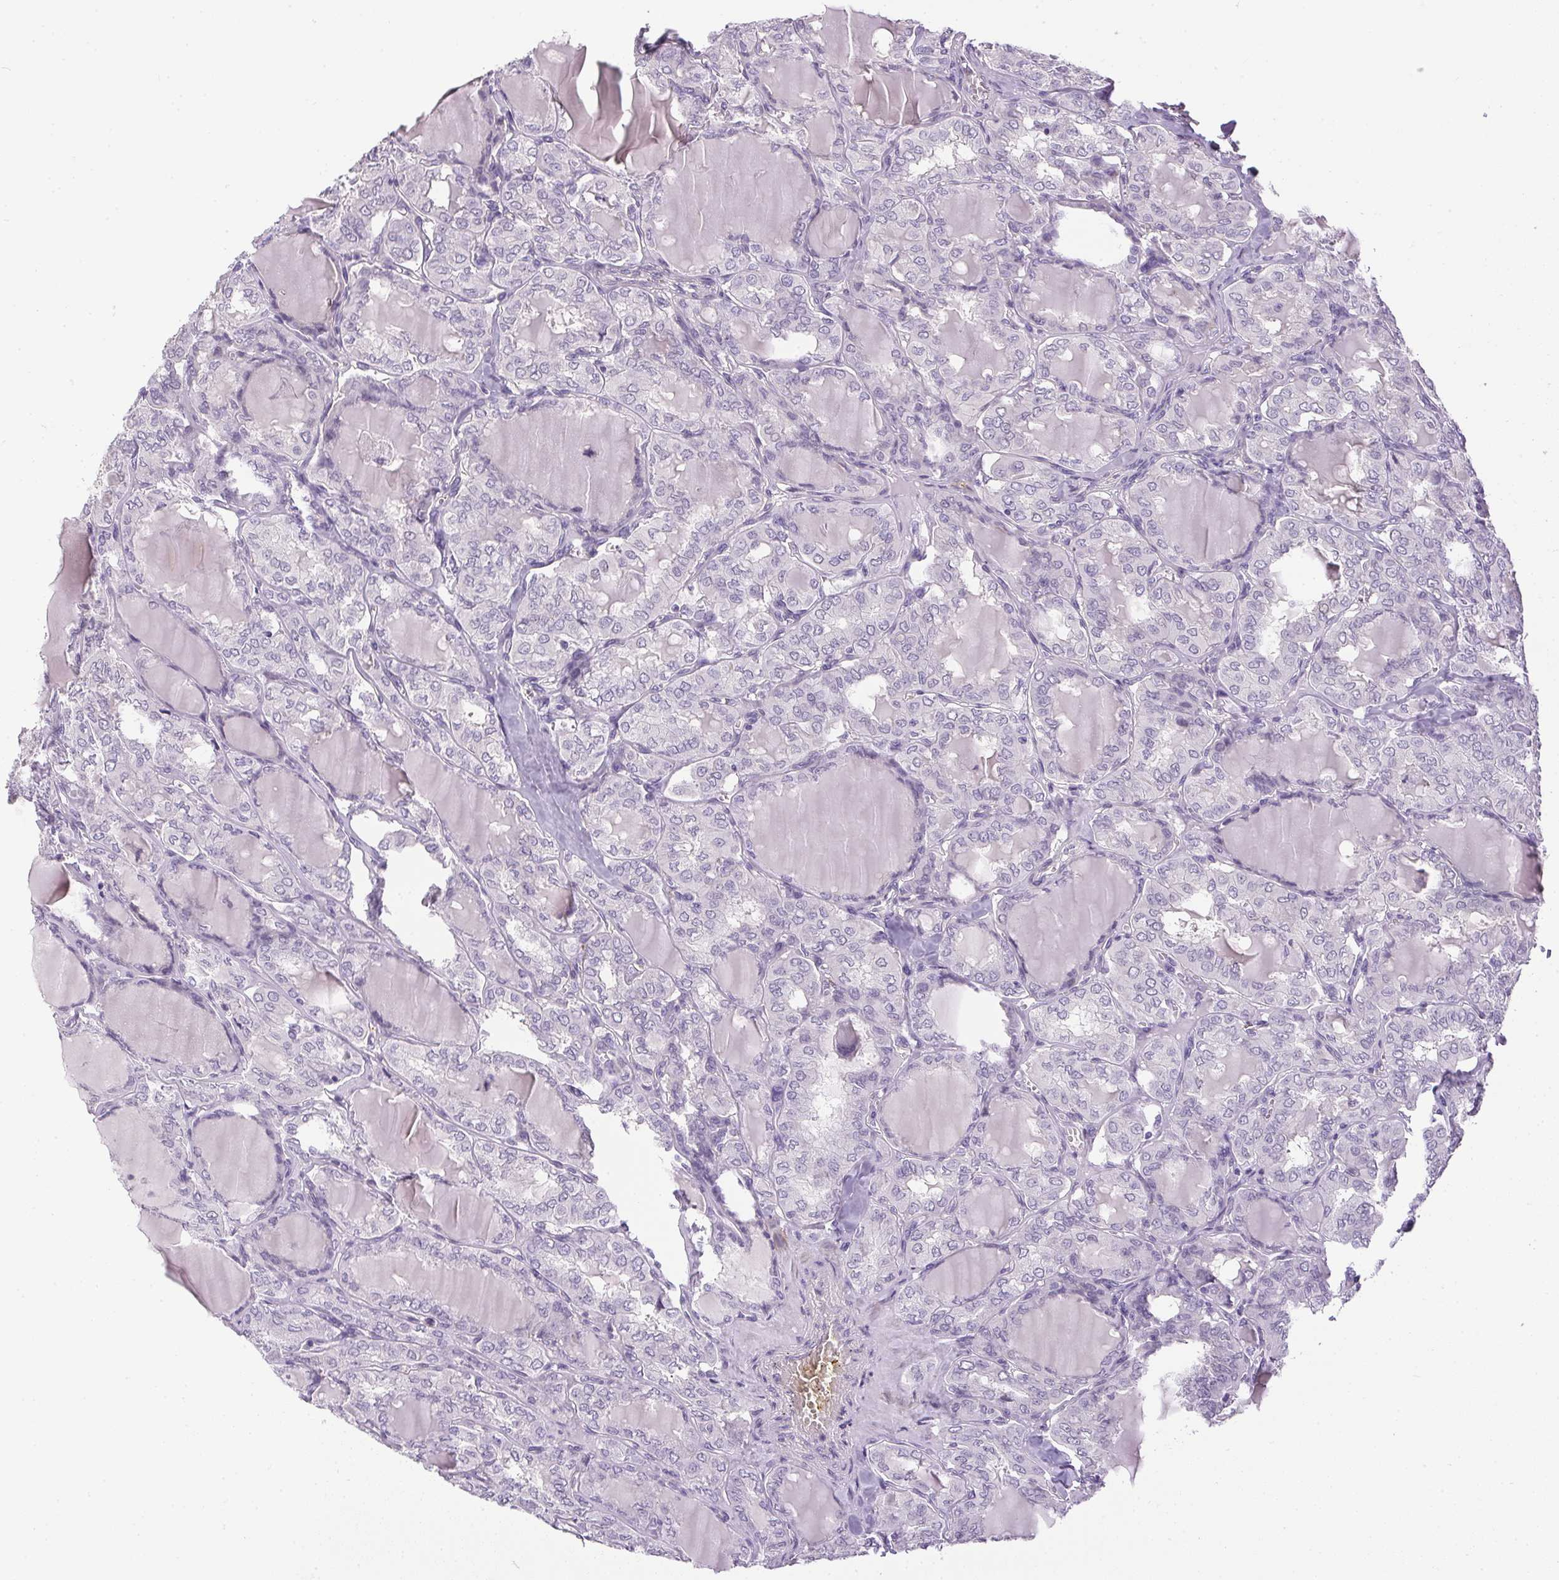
{"staining": {"intensity": "negative", "quantity": "none", "location": "none"}, "tissue": "thyroid cancer", "cell_type": "Tumor cells", "image_type": "cancer", "snomed": [{"axis": "morphology", "description": "Papillary adenocarcinoma, NOS"}, {"axis": "topography", "description": "Thyroid gland"}], "caption": "Tumor cells show no significant staining in thyroid papillary adenocarcinoma. The staining was performed using DAB (3,3'-diaminobenzidine) to visualize the protein expression in brown, while the nuclei were stained in blue with hematoxylin (Magnification: 20x).", "gene": "PRL", "patient": {"sex": "male", "age": 20}}